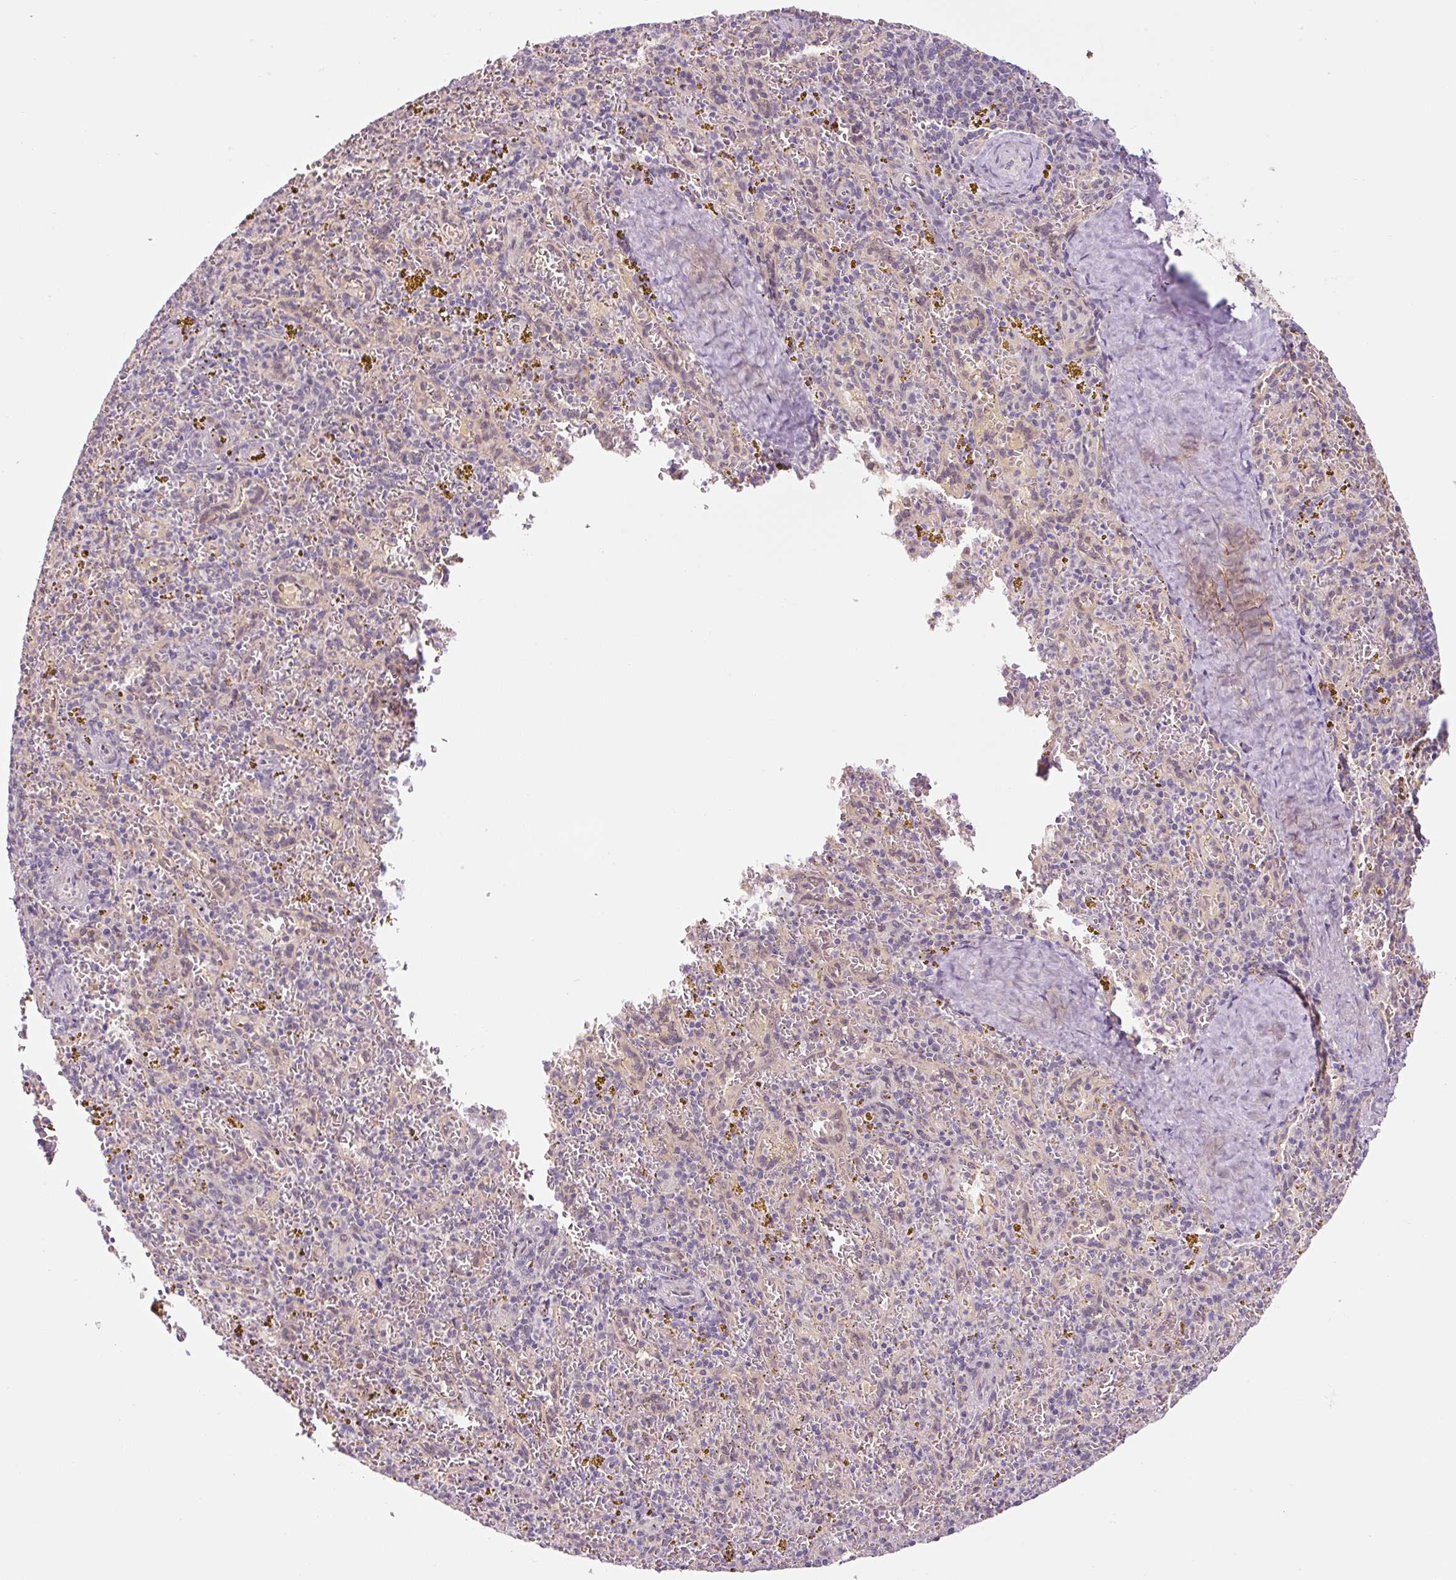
{"staining": {"intensity": "negative", "quantity": "none", "location": "none"}, "tissue": "spleen", "cell_type": "Cells in red pulp", "image_type": "normal", "snomed": [{"axis": "morphology", "description": "Normal tissue, NOS"}, {"axis": "topography", "description": "Spleen"}], "caption": "This is an immunohistochemistry photomicrograph of unremarkable spleen. There is no expression in cells in red pulp.", "gene": "PRKAA2", "patient": {"sex": "male", "age": 57}}